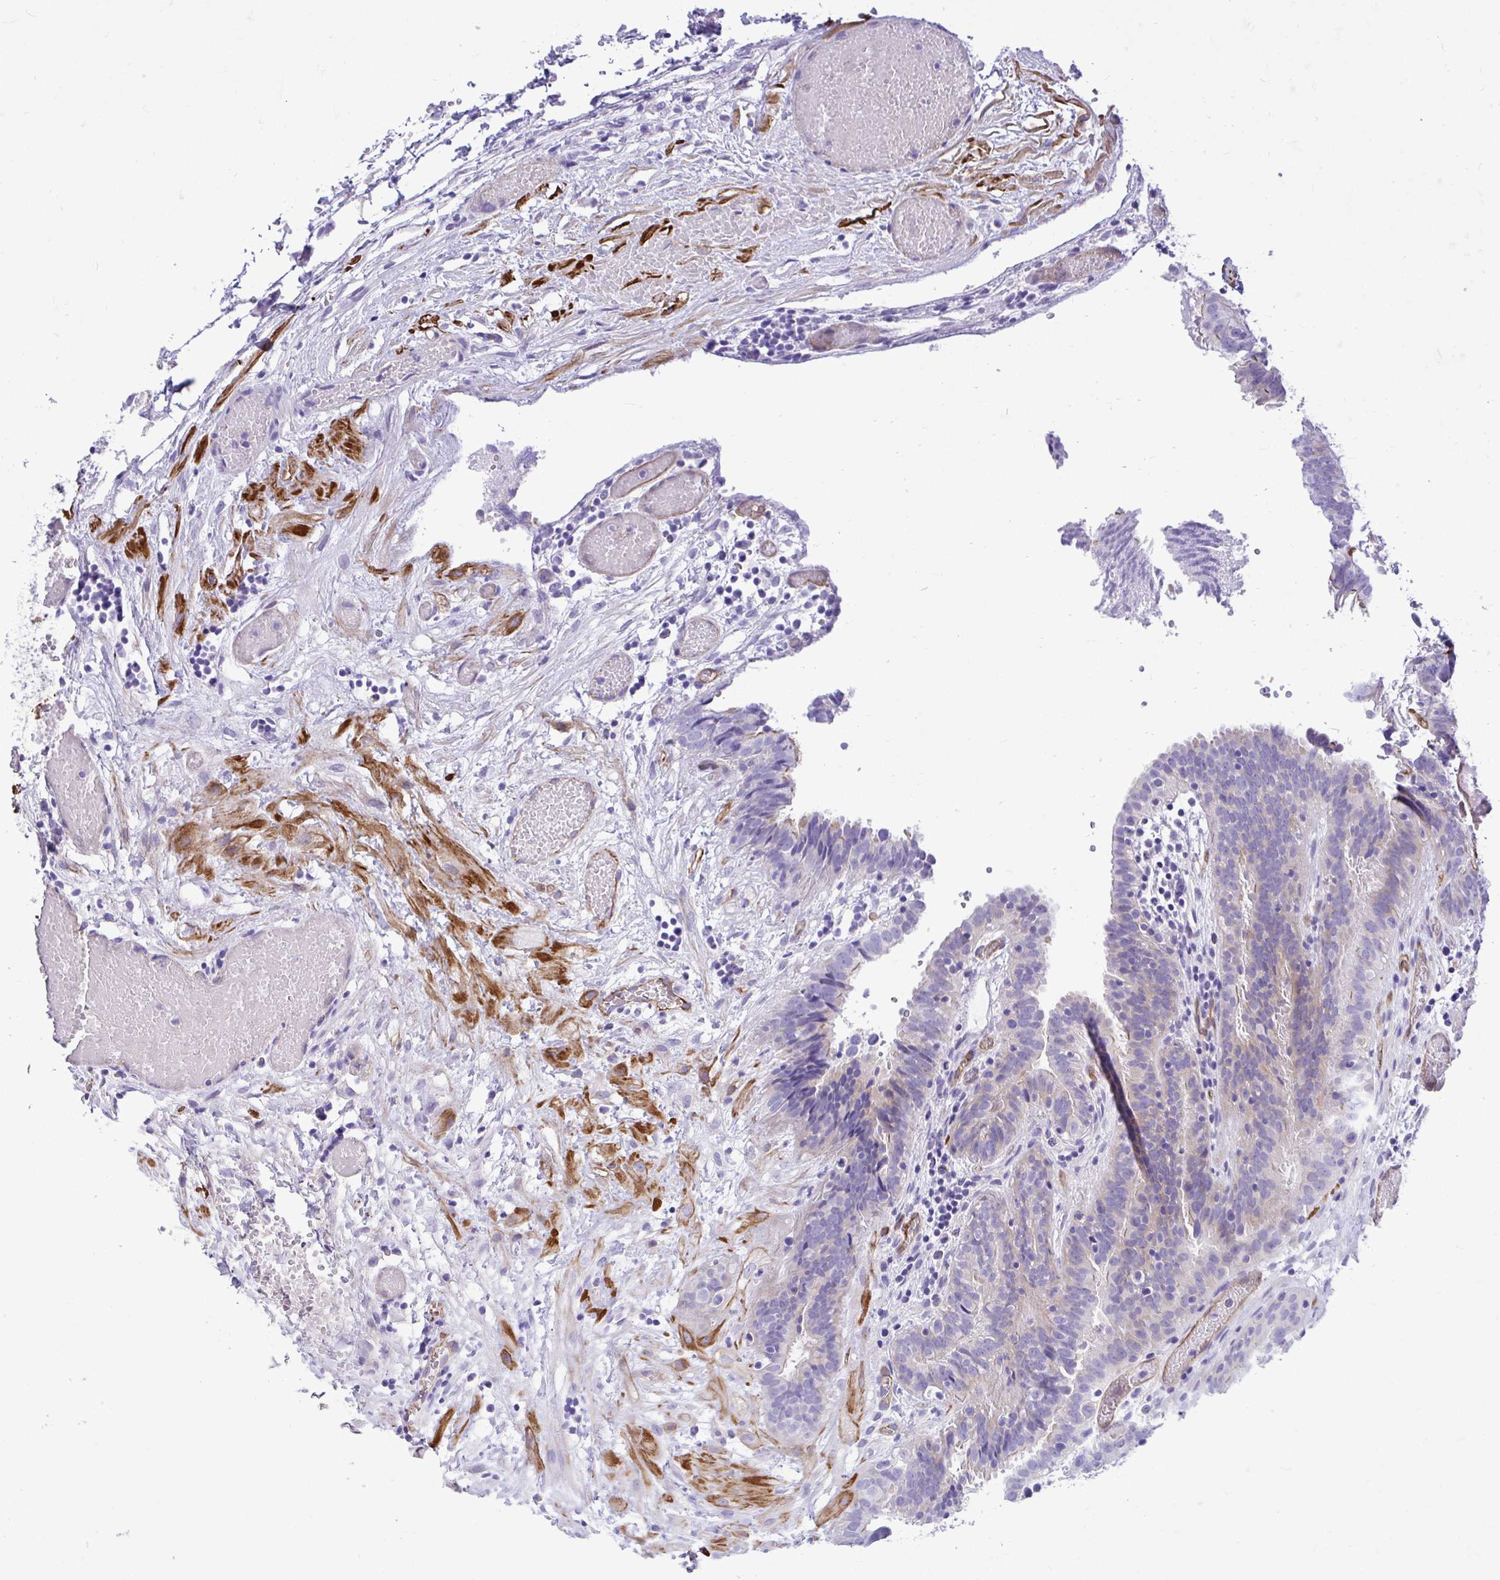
{"staining": {"intensity": "negative", "quantity": "none", "location": "none"}, "tissue": "fallopian tube", "cell_type": "Glandular cells", "image_type": "normal", "snomed": [{"axis": "morphology", "description": "Normal tissue, NOS"}, {"axis": "topography", "description": "Fallopian tube"}], "caption": "Glandular cells show no significant expression in benign fallopian tube. Brightfield microscopy of immunohistochemistry (IHC) stained with DAB (3,3'-diaminobenzidine) (brown) and hematoxylin (blue), captured at high magnification.", "gene": "ABCG2", "patient": {"sex": "female", "age": 37}}